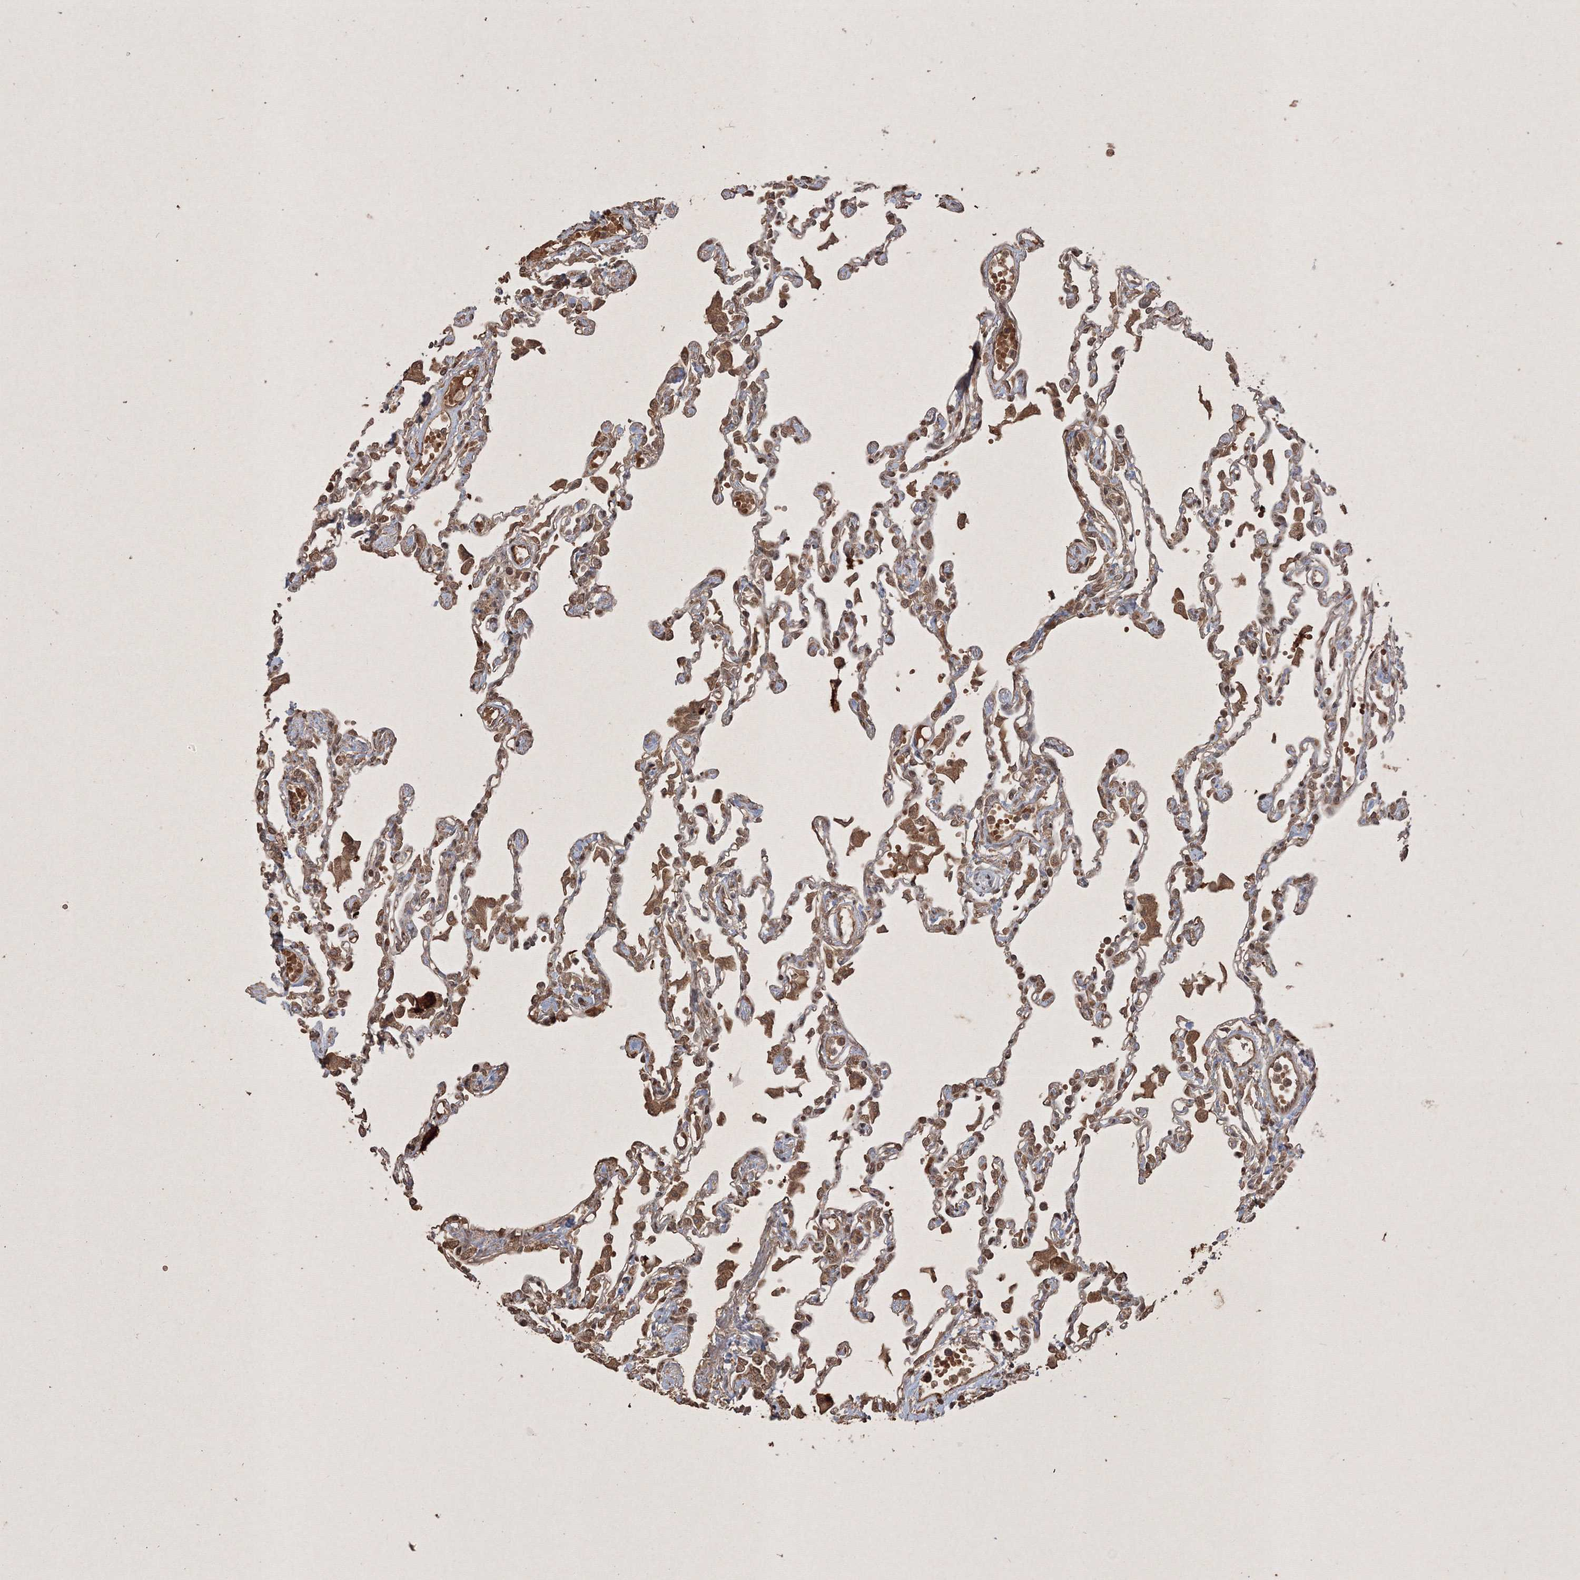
{"staining": {"intensity": "moderate", "quantity": ">75%", "location": "cytoplasmic/membranous,nuclear"}, "tissue": "lung", "cell_type": "Alveolar cells", "image_type": "normal", "snomed": [{"axis": "morphology", "description": "Normal tissue, NOS"}, {"axis": "topography", "description": "Bronchus"}, {"axis": "topography", "description": "Lung"}], "caption": "This photomicrograph displays normal lung stained with IHC to label a protein in brown. The cytoplasmic/membranous,nuclear of alveolar cells show moderate positivity for the protein. Nuclei are counter-stained blue.", "gene": "PELI3", "patient": {"sex": "female", "age": 49}}